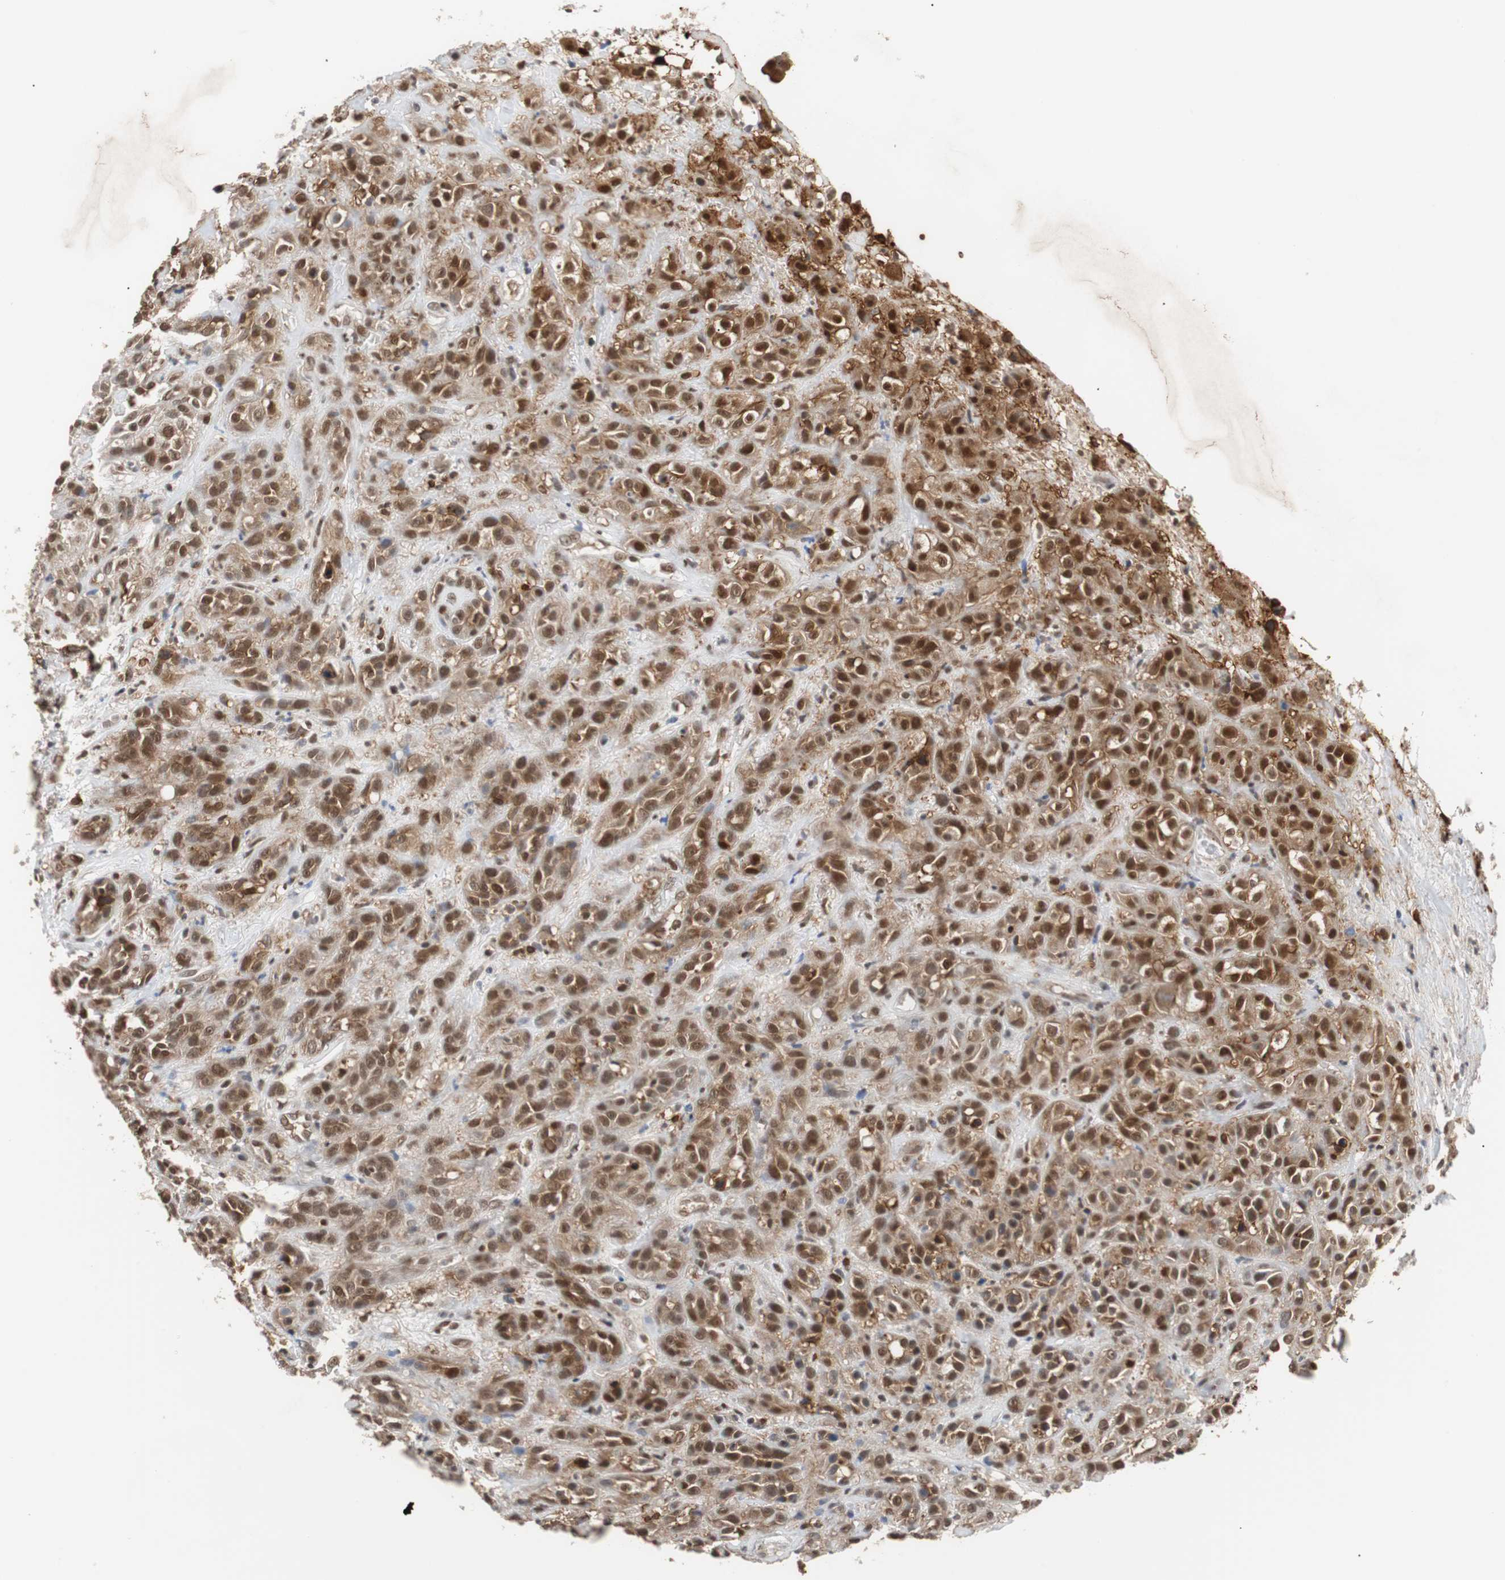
{"staining": {"intensity": "strong", "quantity": ">75%", "location": "cytoplasmic/membranous,nuclear"}, "tissue": "head and neck cancer", "cell_type": "Tumor cells", "image_type": "cancer", "snomed": [{"axis": "morphology", "description": "Squamous cell carcinoma, NOS"}, {"axis": "topography", "description": "Head-Neck"}], "caption": "A photomicrograph of head and neck squamous cell carcinoma stained for a protein exhibits strong cytoplasmic/membranous and nuclear brown staining in tumor cells.", "gene": "SIRT1", "patient": {"sex": "male", "age": 62}}